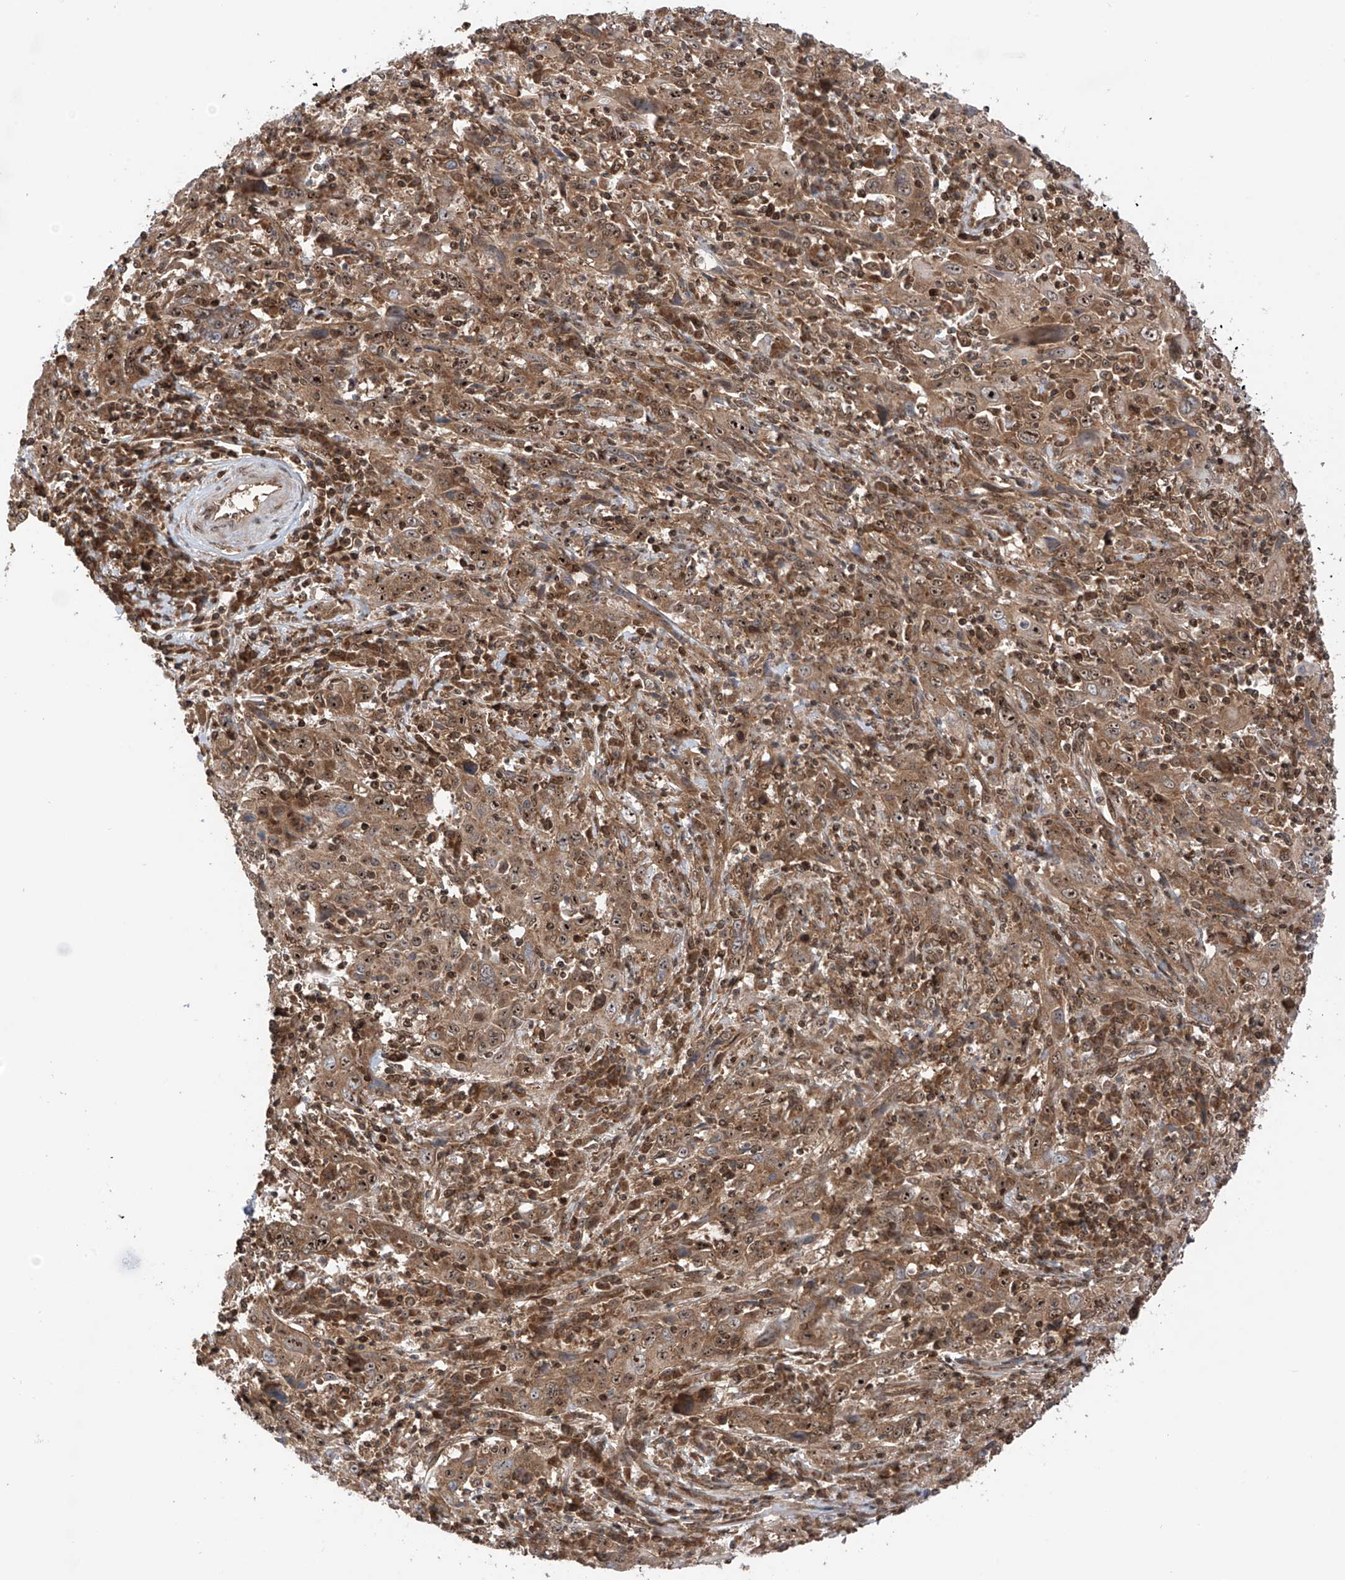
{"staining": {"intensity": "moderate", "quantity": ">75%", "location": "cytoplasmic/membranous,nuclear"}, "tissue": "cervical cancer", "cell_type": "Tumor cells", "image_type": "cancer", "snomed": [{"axis": "morphology", "description": "Squamous cell carcinoma, NOS"}, {"axis": "topography", "description": "Cervix"}], "caption": "Immunohistochemical staining of cervical cancer (squamous cell carcinoma) shows medium levels of moderate cytoplasmic/membranous and nuclear expression in about >75% of tumor cells.", "gene": "C1orf131", "patient": {"sex": "female", "age": 46}}